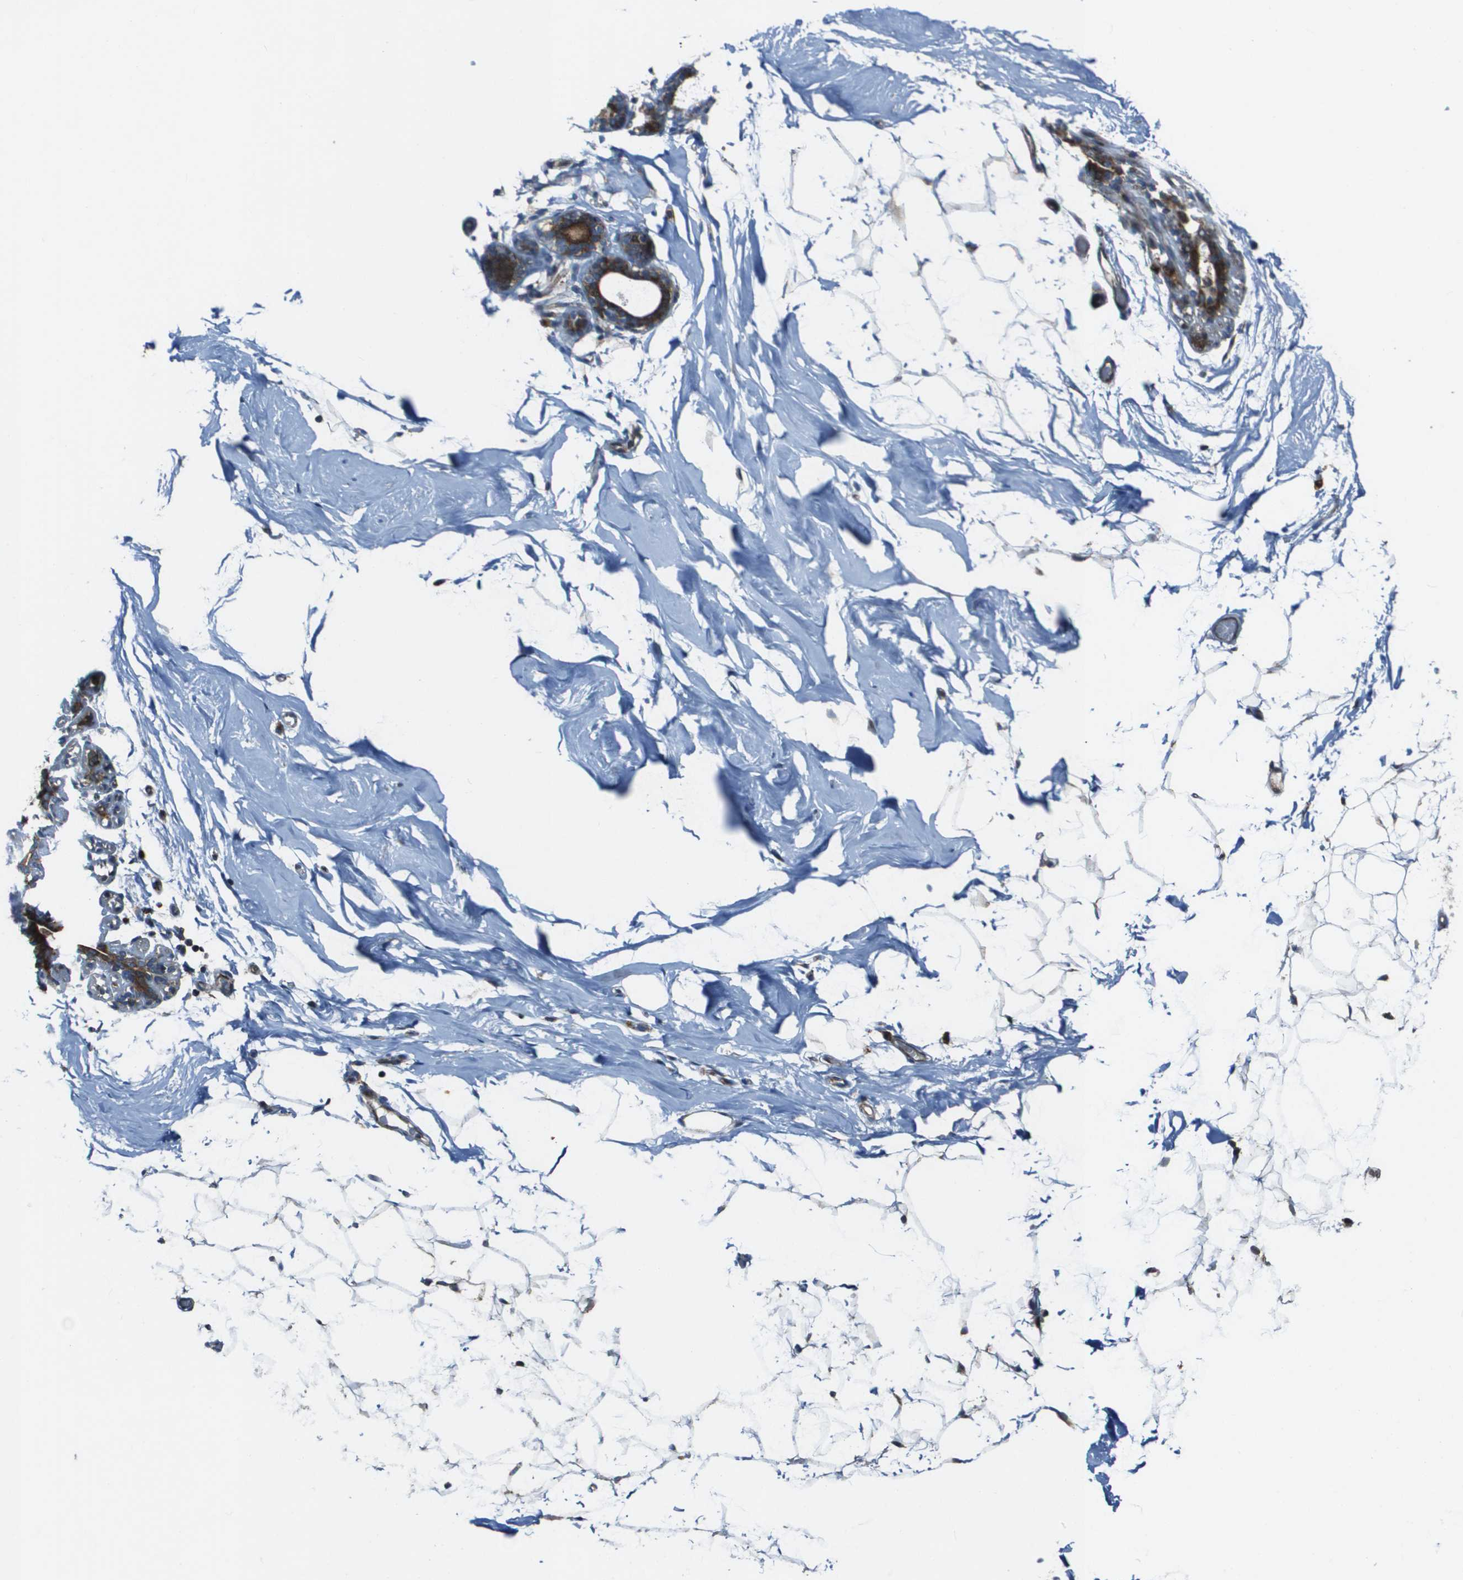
{"staining": {"intensity": "negative", "quantity": "none", "location": "none"}, "tissue": "adipose tissue", "cell_type": "Adipocytes", "image_type": "normal", "snomed": [{"axis": "morphology", "description": "Normal tissue, NOS"}, {"axis": "topography", "description": "Breast"}, {"axis": "topography", "description": "Soft tissue"}], "caption": "IHC of benign human adipose tissue reveals no positivity in adipocytes.", "gene": "MGAT3", "patient": {"sex": "female", "age": 75}}